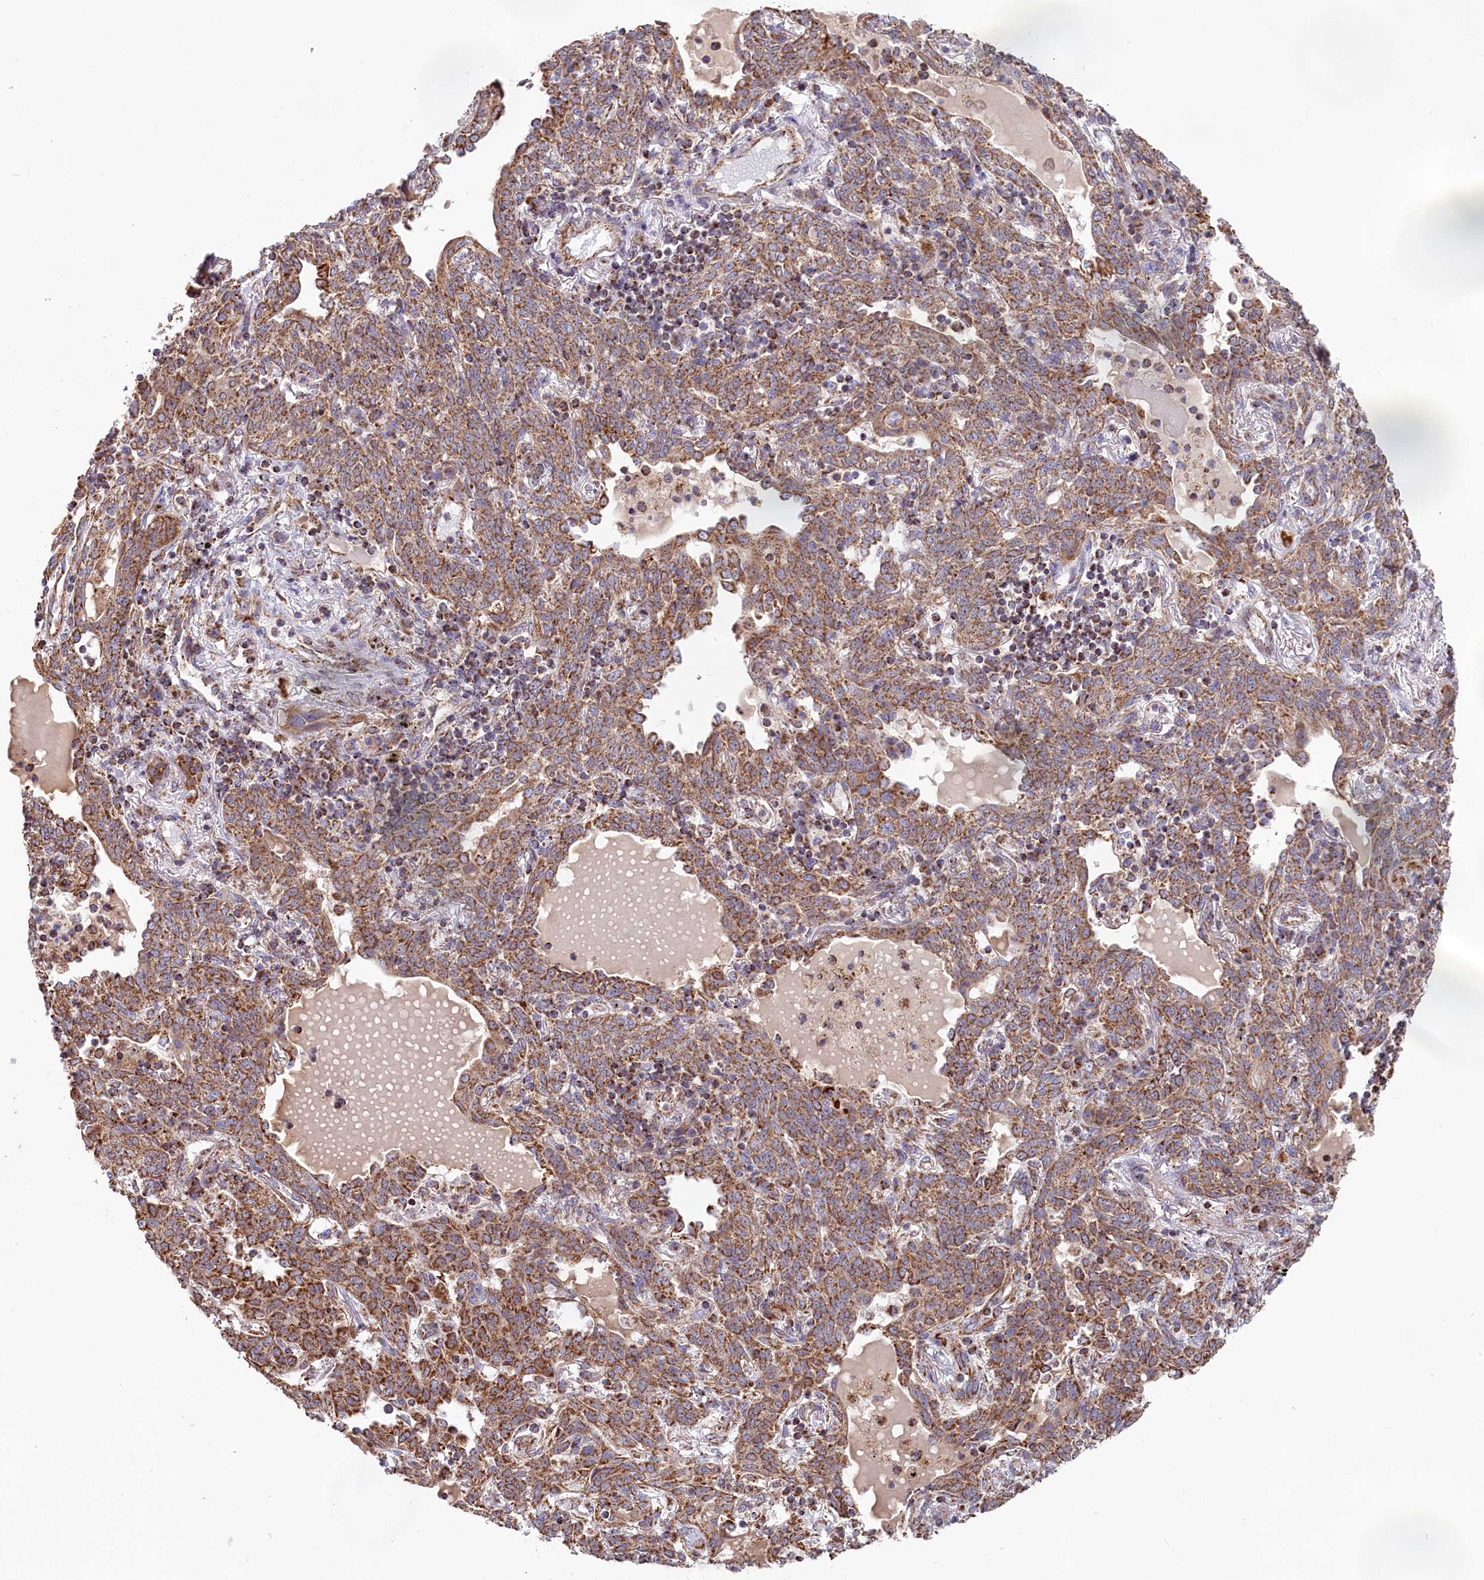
{"staining": {"intensity": "moderate", "quantity": ">75%", "location": "cytoplasmic/membranous"}, "tissue": "lung cancer", "cell_type": "Tumor cells", "image_type": "cancer", "snomed": [{"axis": "morphology", "description": "Squamous cell carcinoma, NOS"}, {"axis": "topography", "description": "Lung"}], "caption": "IHC staining of lung cancer, which displays medium levels of moderate cytoplasmic/membranous expression in approximately >75% of tumor cells indicating moderate cytoplasmic/membranous protein positivity. The staining was performed using DAB (brown) for protein detection and nuclei were counterstained in hematoxylin (blue).", "gene": "MACROD1", "patient": {"sex": "female", "age": 70}}